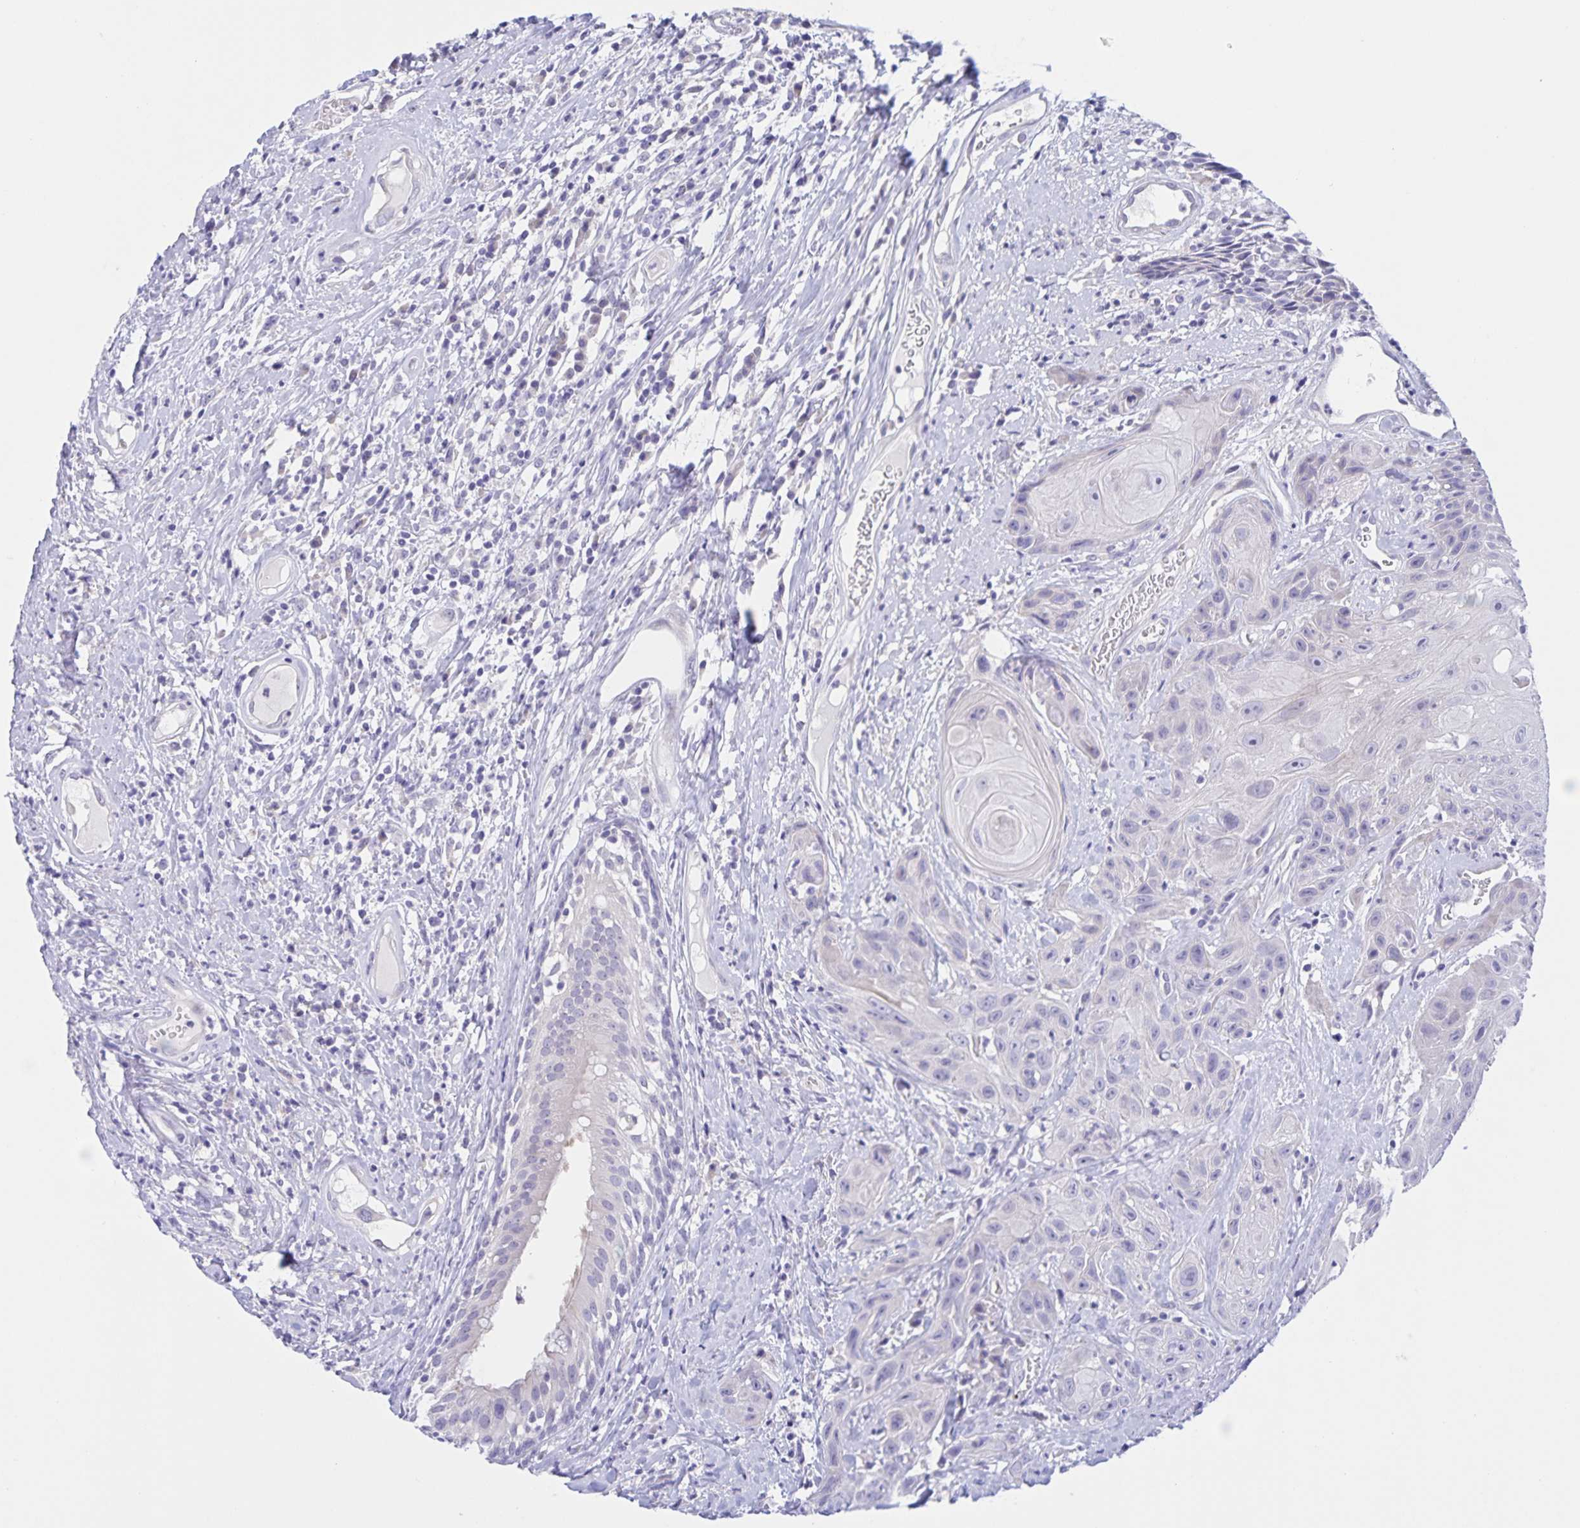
{"staining": {"intensity": "negative", "quantity": "none", "location": "none"}, "tissue": "head and neck cancer", "cell_type": "Tumor cells", "image_type": "cancer", "snomed": [{"axis": "morphology", "description": "Squamous cell carcinoma, NOS"}, {"axis": "topography", "description": "Head-Neck"}], "caption": "An immunohistochemistry photomicrograph of head and neck squamous cell carcinoma is shown. There is no staining in tumor cells of head and neck squamous cell carcinoma.", "gene": "DMGDH", "patient": {"sex": "male", "age": 57}}